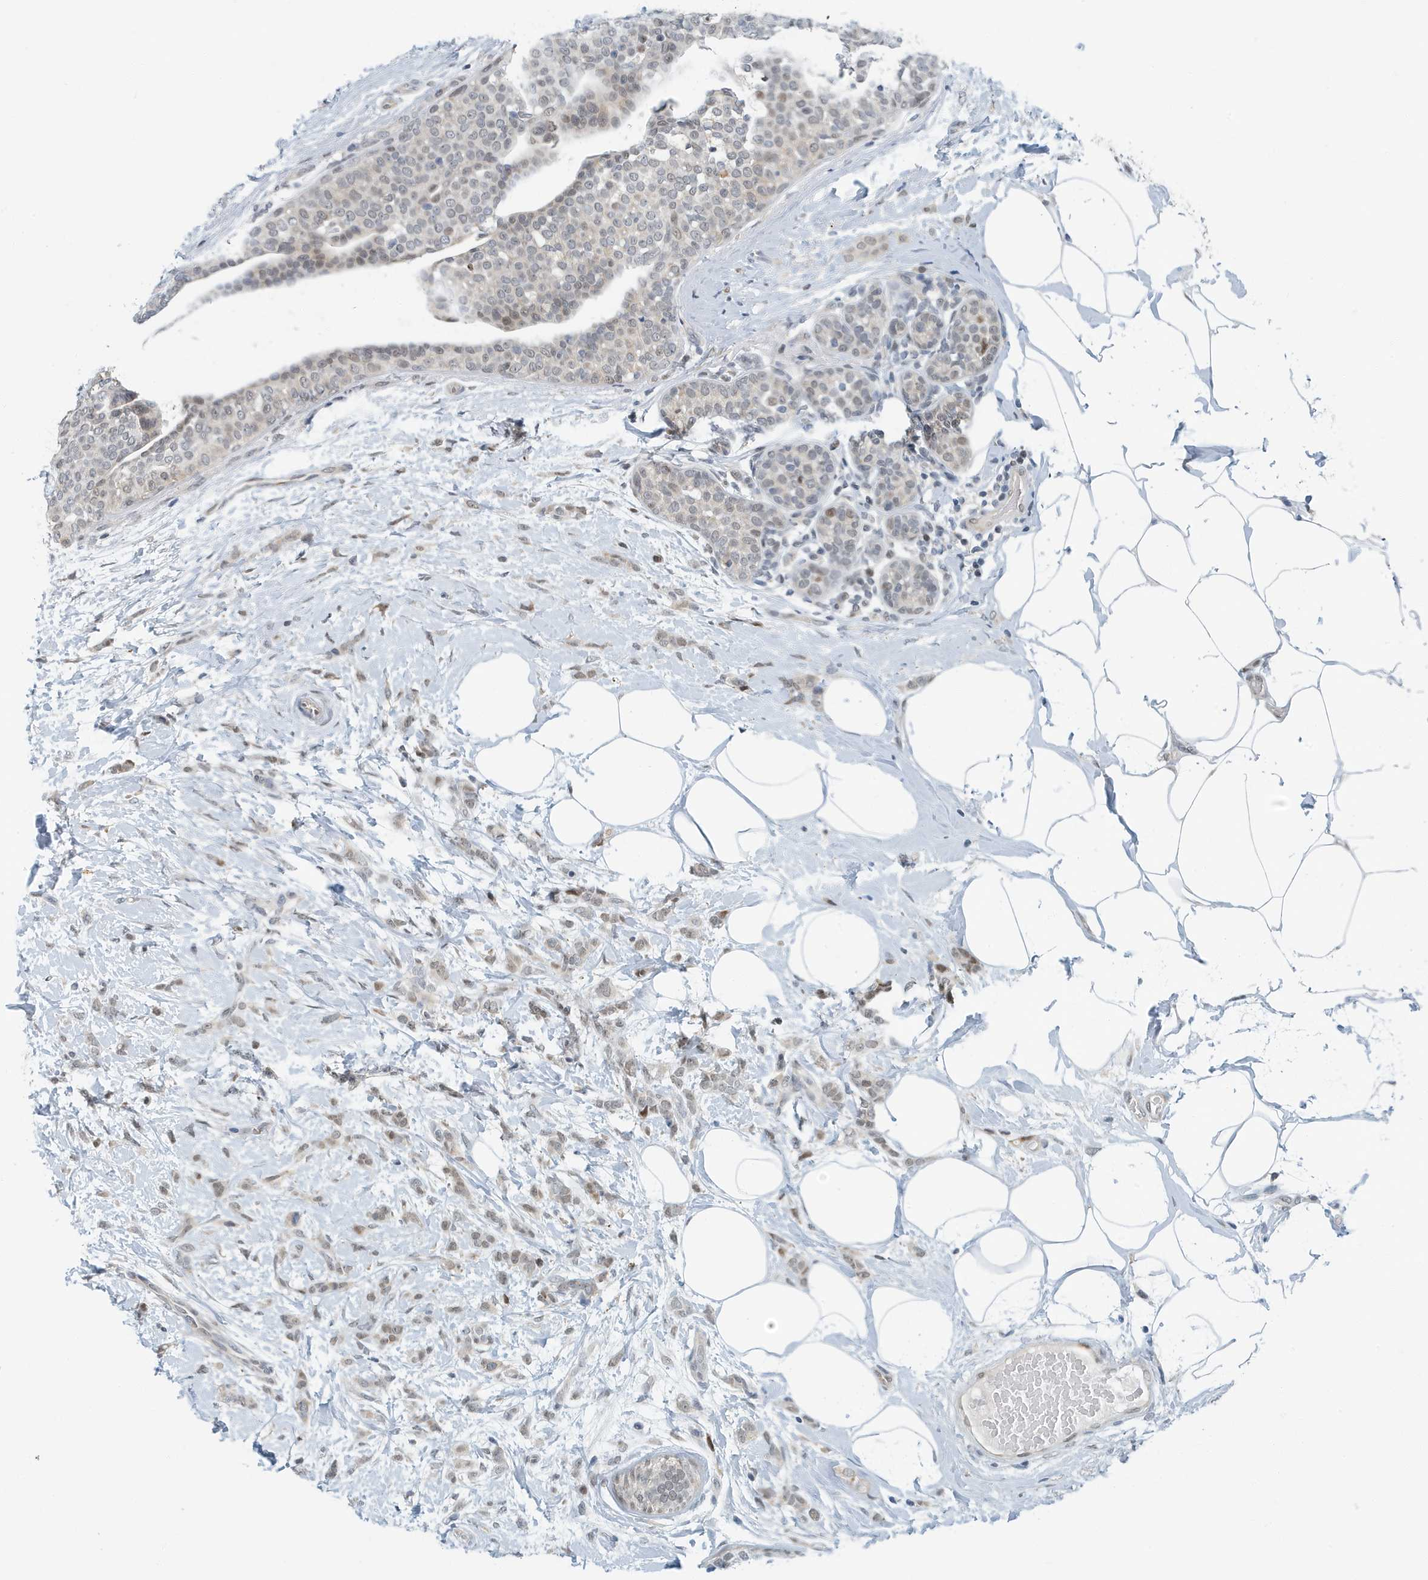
{"staining": {"intensity": "weak", "quantity": "25%-75%", "location": "nuclear"}, "tissue": "breast cancer", "cell_type": "Tumor cells", "image_type": "cancer", "snomed": [{"axis": "morphology", "description": "Lobular carcinoma, in situ"}, {"axis": "morphology", "description": "Lobular carcinoma"}, {"axis": "topography", "description": "Breast"}], "caption": "High-magnification brightfield microscopy of breast cancer stained with DAB (3,3'-diaminobenzidine) (brown) and counterstained with hematoxylin (blue). tumor cells exhibit weak nuclear expression is identified in approximately25%-75% of cells.", "gene": "KIF15", "patient": {"sex": "female", "age": 41}}